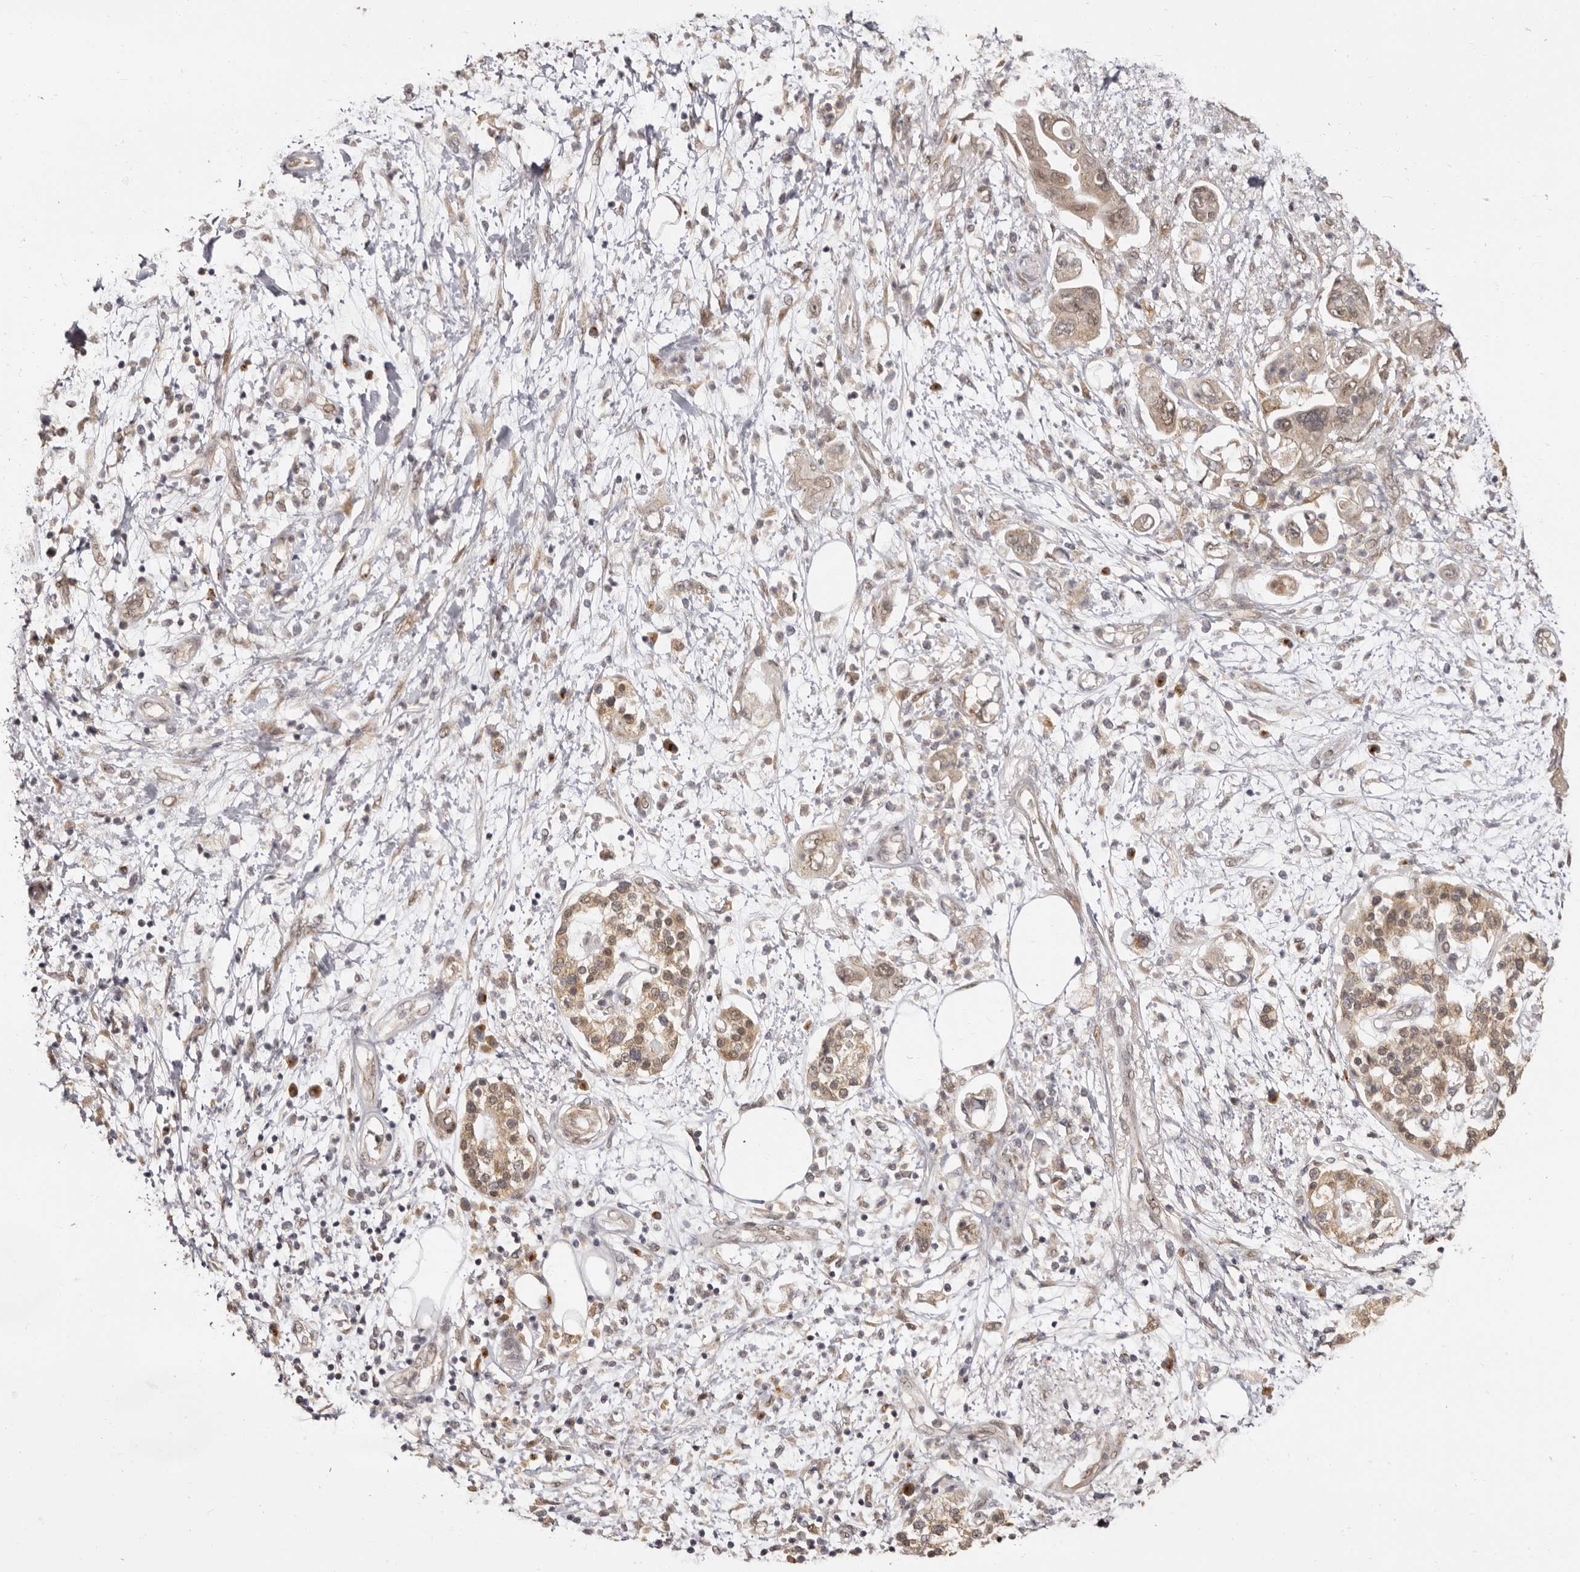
{"staining": {"intensity": "weak", "quantity": ">75%", "location": "cytoplasmic/membranous,nuclear"}, "tissue": "pancreatic cancer", "cell_type": "Tumor cells", "image_type": "cancer", "snomed": [{"axis": "morphology", "description": "Adenocarcinoma, NOS"}, {"axis": "topography", "description": "Pancreas"}], "caption": "Brown immunohistochemical staining in pancreatic cancer reveals weak cytoplasmic/membranous and nuclear positivity in approximately >75% of tumor cells.", "gene": "ZNF326", "patient": {"sex": "female", "age": 73}}